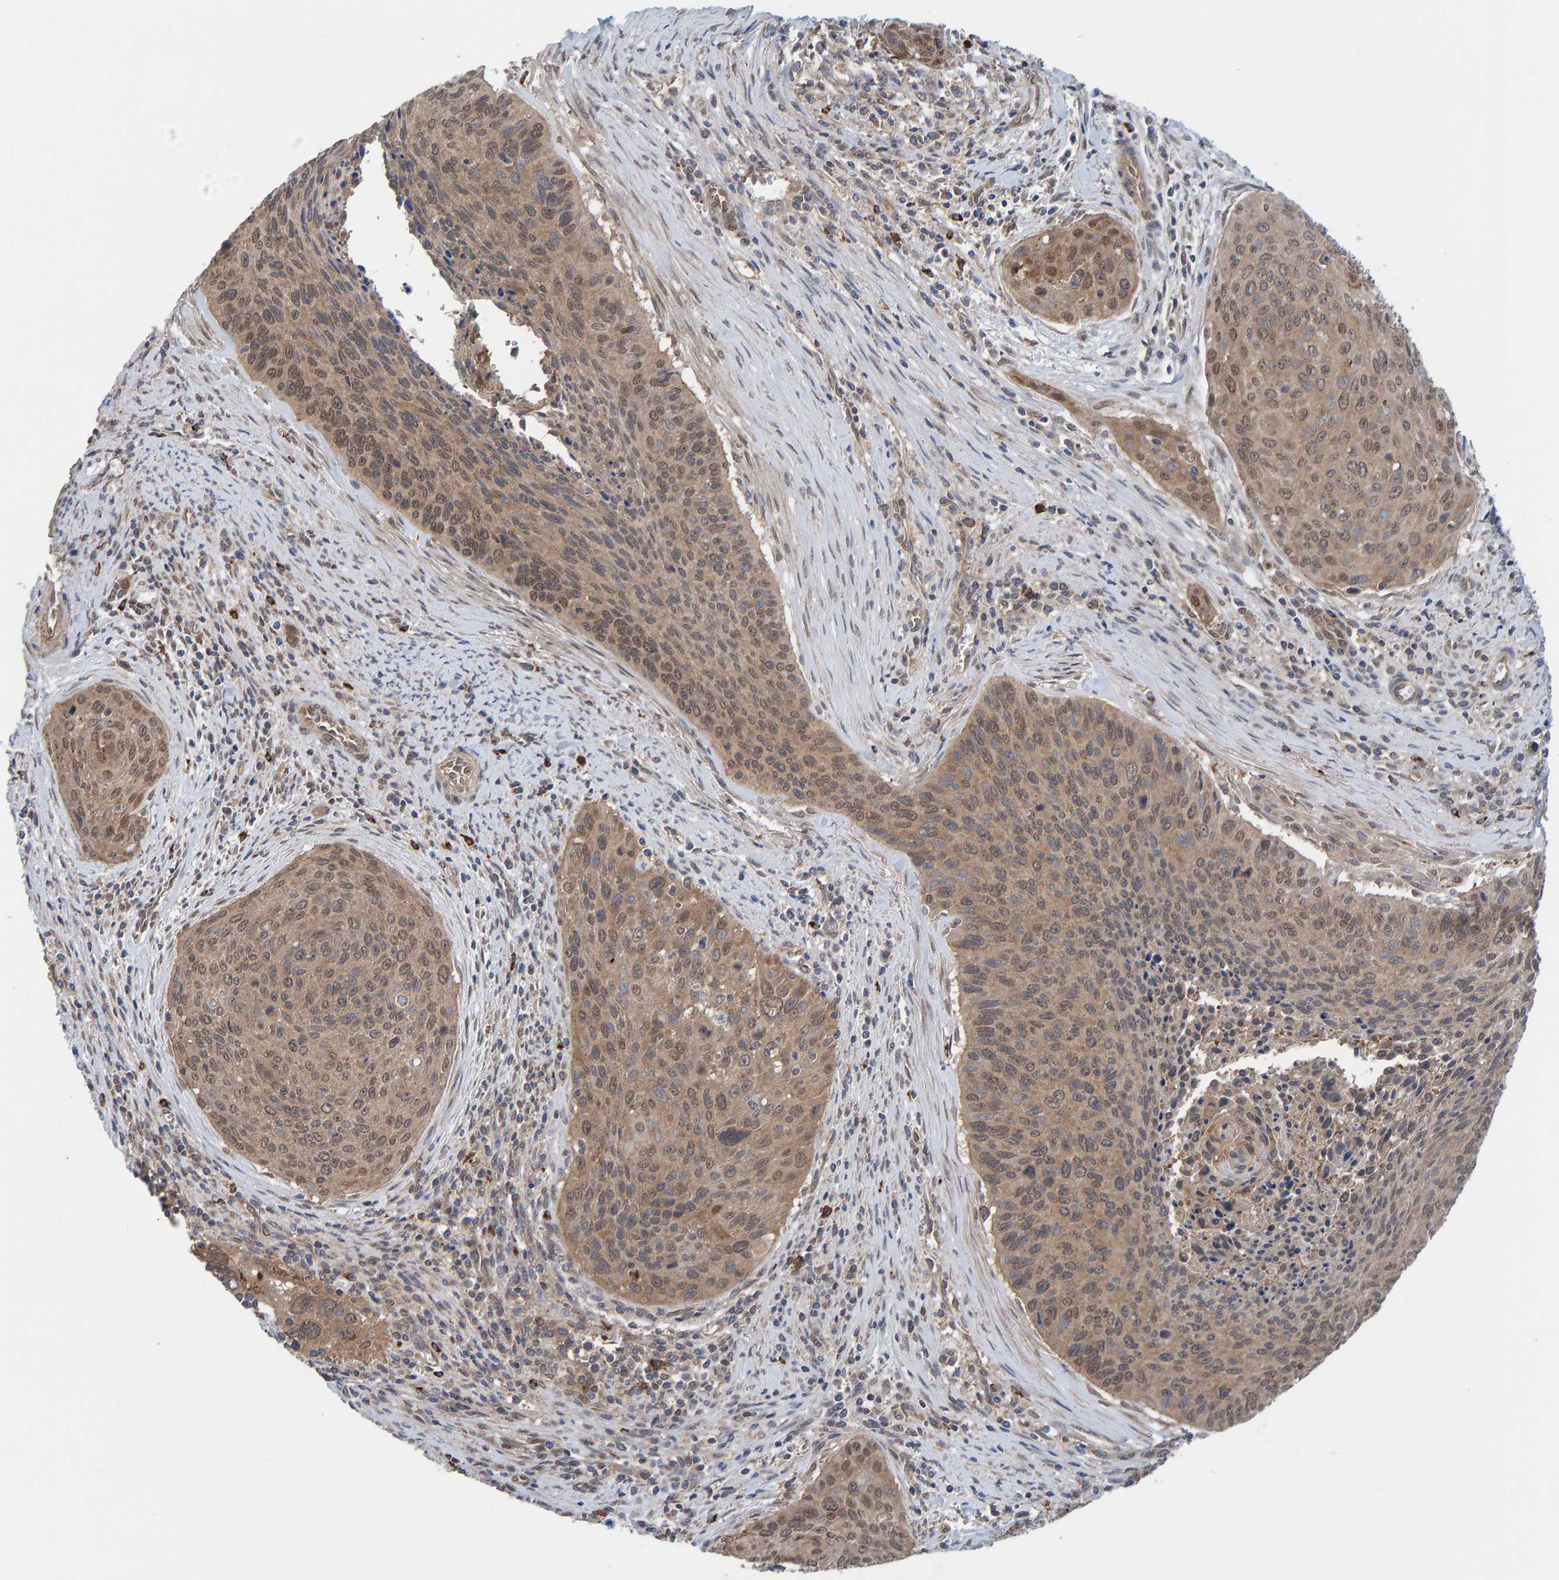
{"staining": {"intensity": "moderate", "quantity": ">75%", "location": "cytoplasmic/membranous,nuclear"}, "tissue": "cervical cancer", "cell_type": "Tumor cells", "image_type": "cancer", "snomed": [{"axis": "morphology", "description": "Squamous cell carcinoma, NOS"}, {"axis": "topography", "description": "Cervix"}], "caption": "This photomicrograph exhibits cervical squamous cell carcinoma stained with IHC to label a protein in brown. The cytoplasmic/membranous and nuclear of tumor cells show moderate positivity for the protein. Nuclei are counter-stained blue.", "gene": "LRSAM1", "patient": {"sex": "female", "age": 55}}